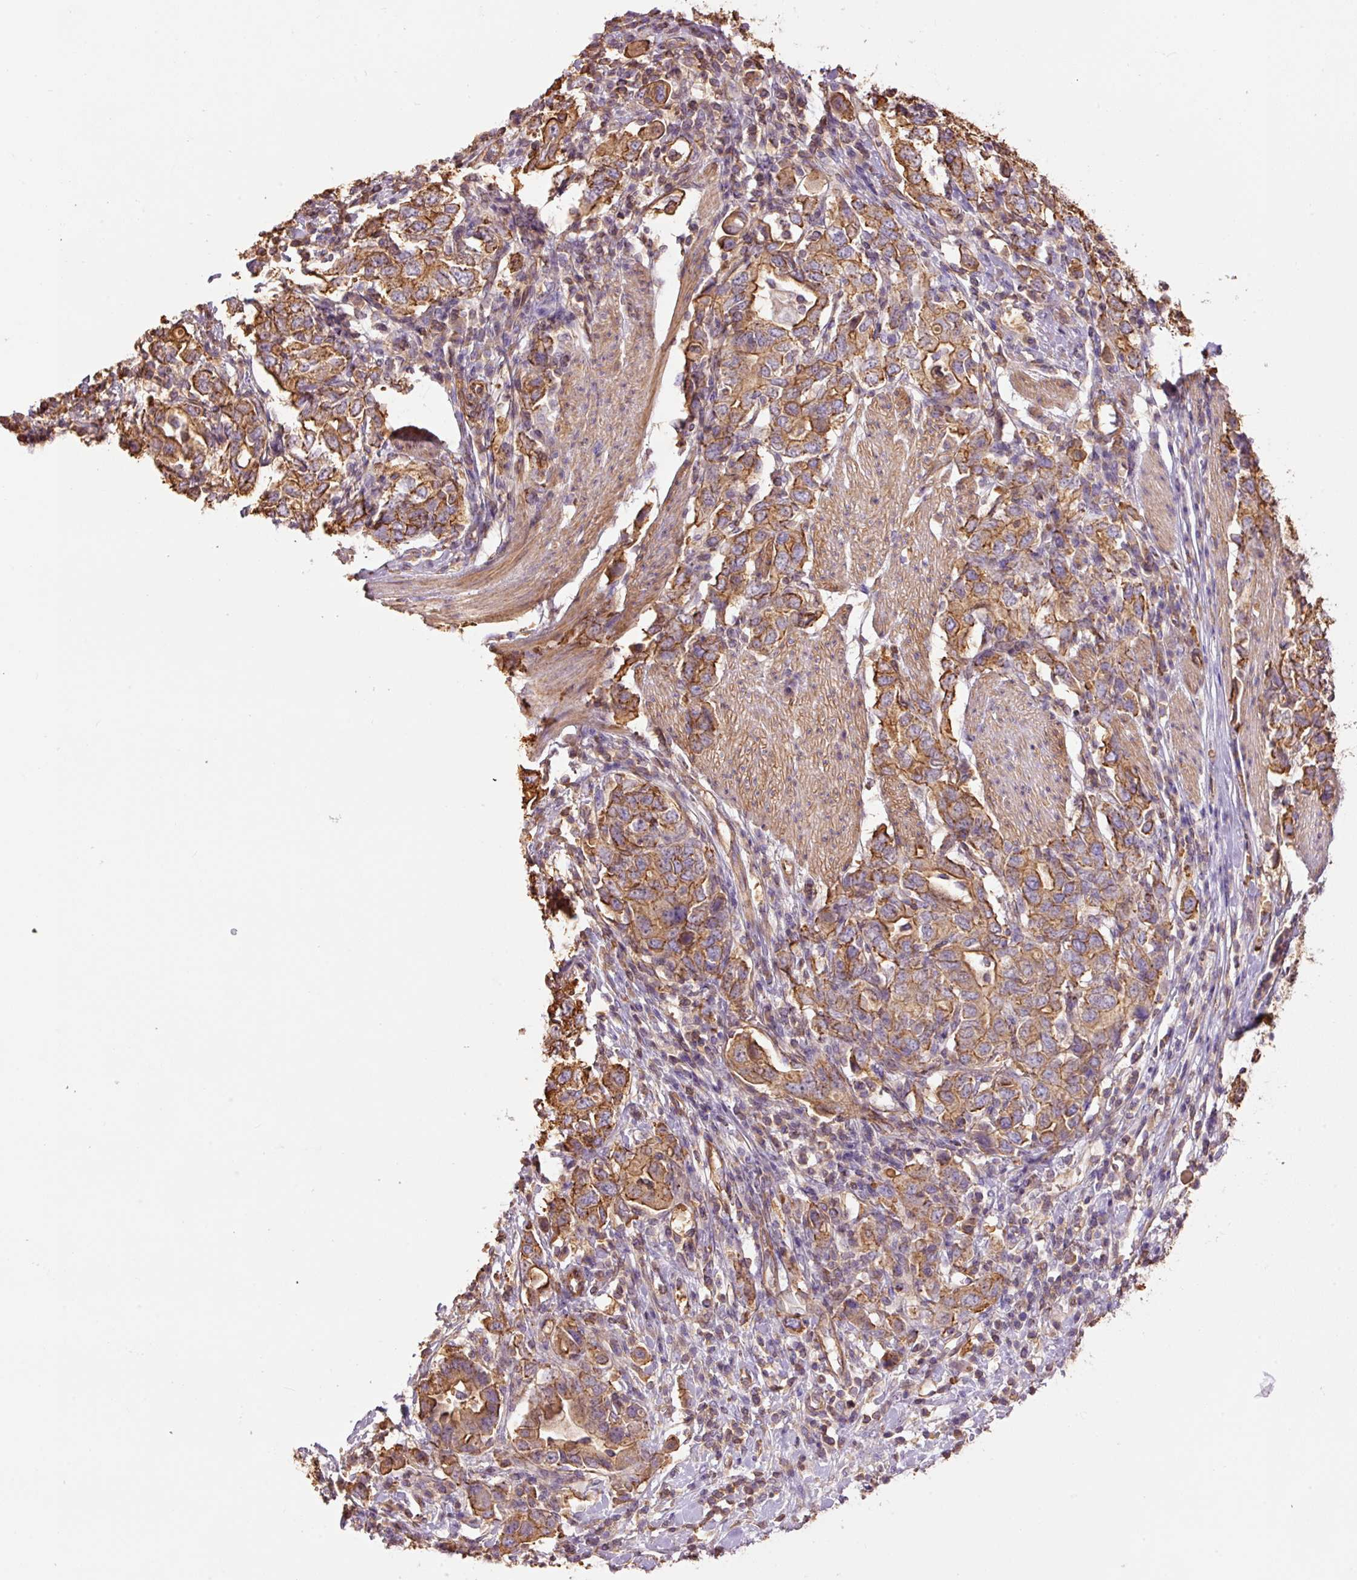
{"staining": {"intensity": "moderate", "quantity": ">75%", "location": "cytoplasmic/membranous"}, "tissue": "stomach cancer", "cell_type": "Tumor cells", "image_type": "cancer", "snomed": [{"axis": "morphology", "description": "Adenocarcinoma, NOS"}, {"axis": "topography", "description": "Stomach, upper"}, {"axis": "topography", "description": "Stomach"}], "caption": "Stomach adenocarcinoma tissue reveals moderate cytoplasmic/membranous expression in approximately >75% of tumor cells", "gene": "PPP1R1B", "patient": {"sex": "male", "age": 62}}